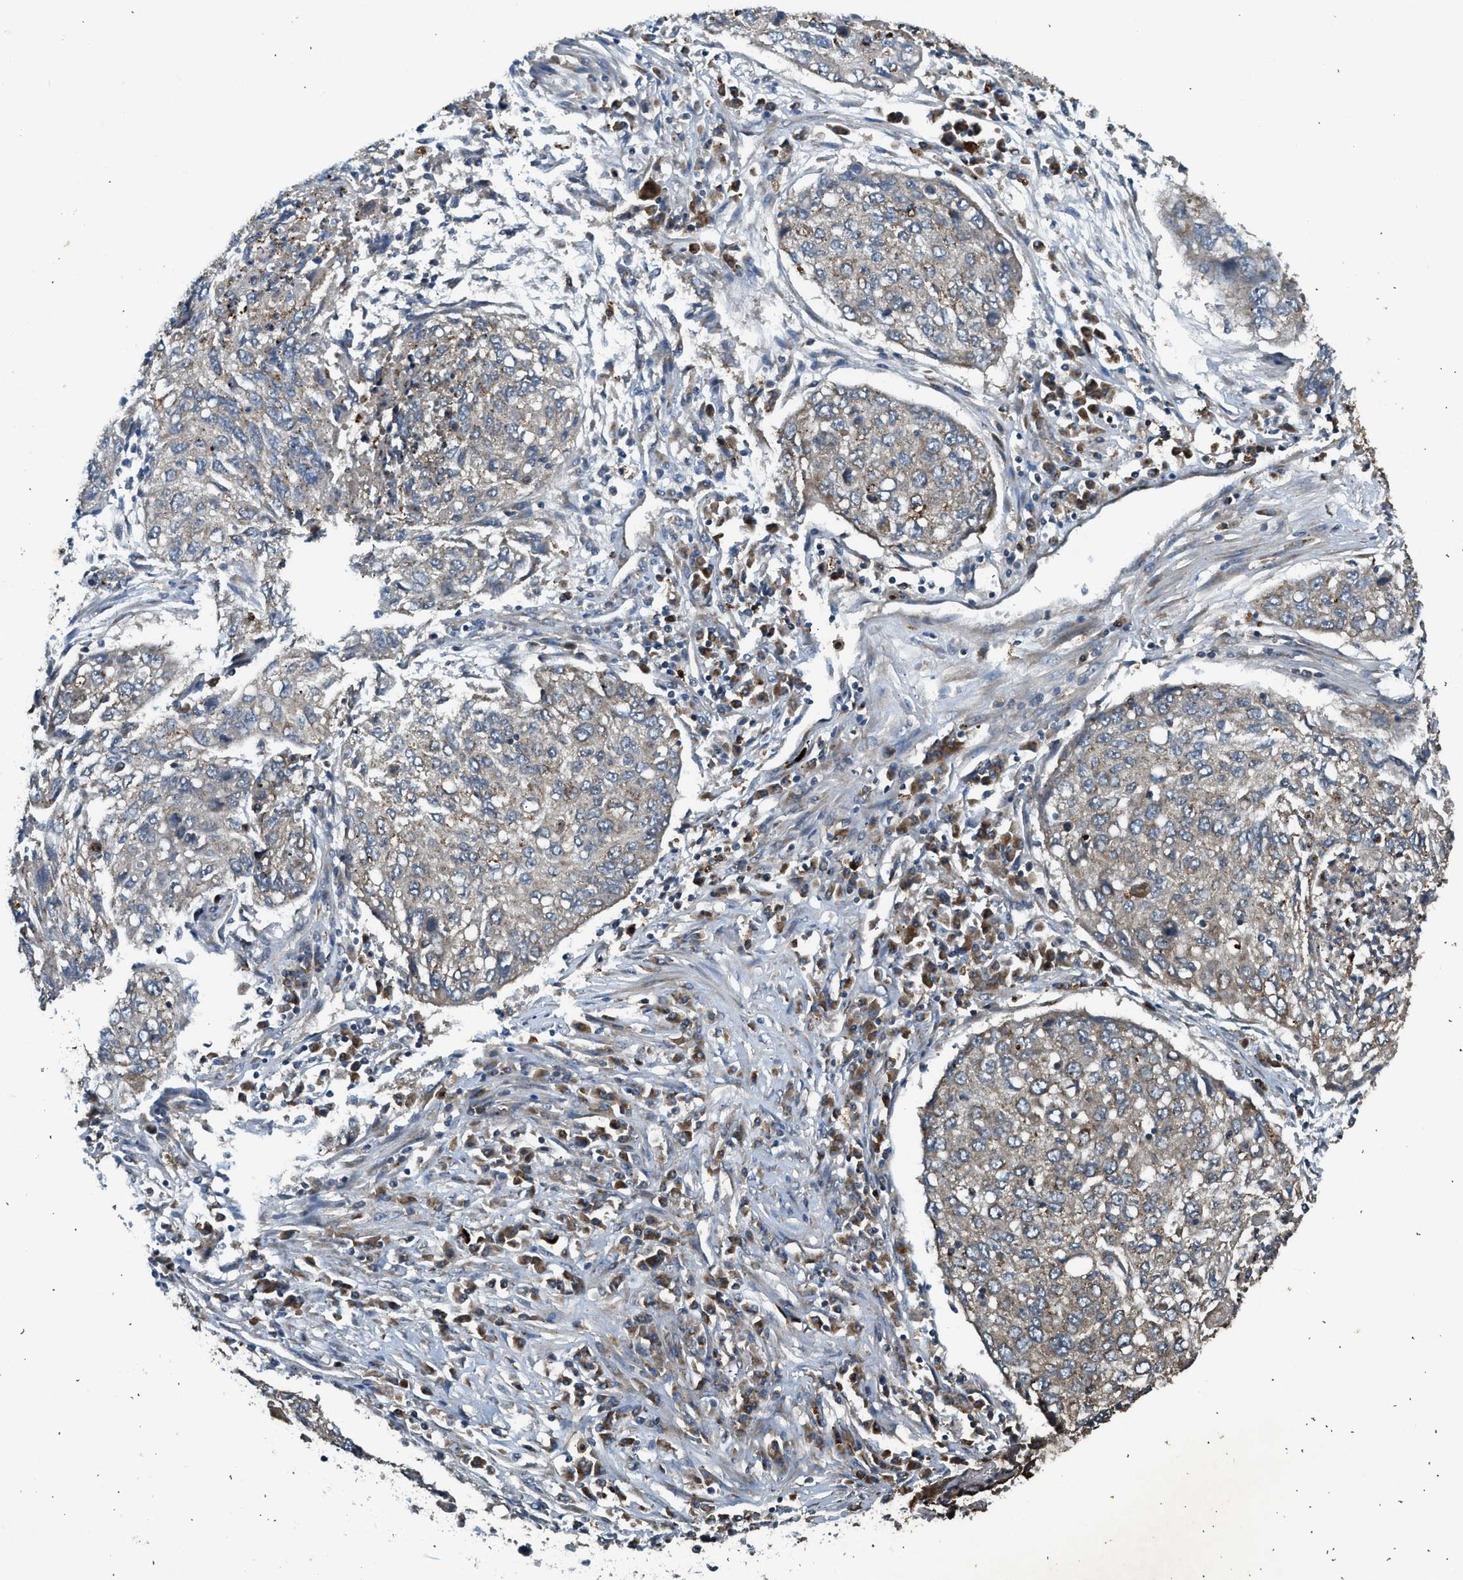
{"staining": {"intensity": "weak", "quantity": "<25%", "location": "cytoplasmic/membranous"}, "tissue": "lung cancer", "cell_type": "Tumor cells", "image_type": "cancer", "snomed": [{"axis": "morphology", "description": "Squamous cell carcinoma, NOS"}, {"axis": "topography", "description": "Lung"}], "caption": "An IHC image of squamous cell carcinoma (lung) is shown. There is no staining in tumor cells of squamous cell carcinoma (lung).", "gene": "STARD3", "patient": {"sex": "female", "age": 63}}